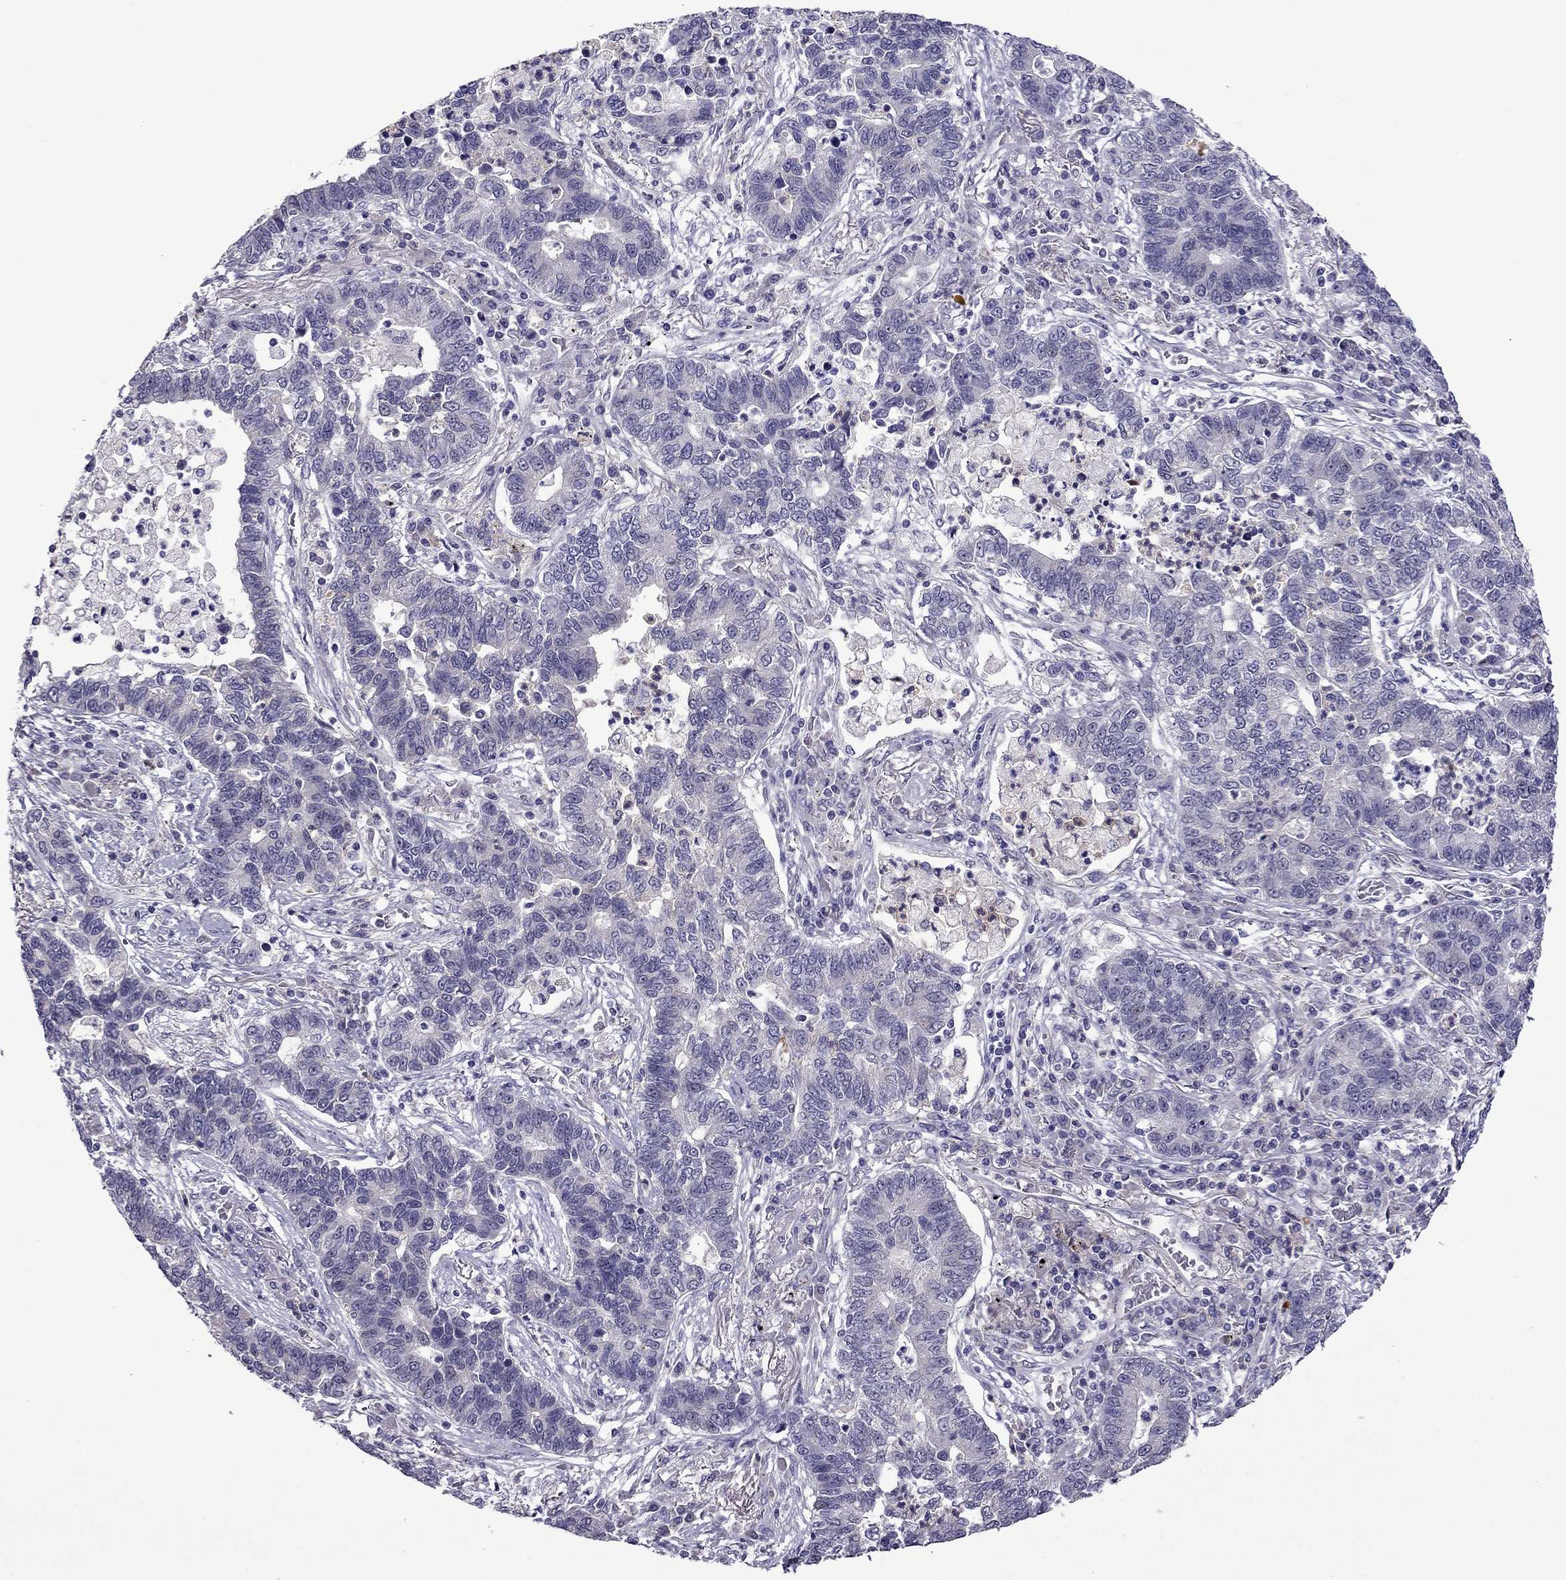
{"staining": {"intensity": "negative", "quantity": "none", "location": "none"}, "tissue": "lung cancer", "cell_type": "Tumor cells", "image_type": "cancer", "snomed": [{"axis": "morphology", "description": "Adenocarcinoma, NOS"}, {"axis": "topography", "description": "Lung"}], "caption": "Human adenocarcinoma (lung) stained for a protein using immunohistochemistry (IHC) shows no positivity in tumor cells.", "gene": "MYBPH", "patient": {"sex": "female", "age": 57}}